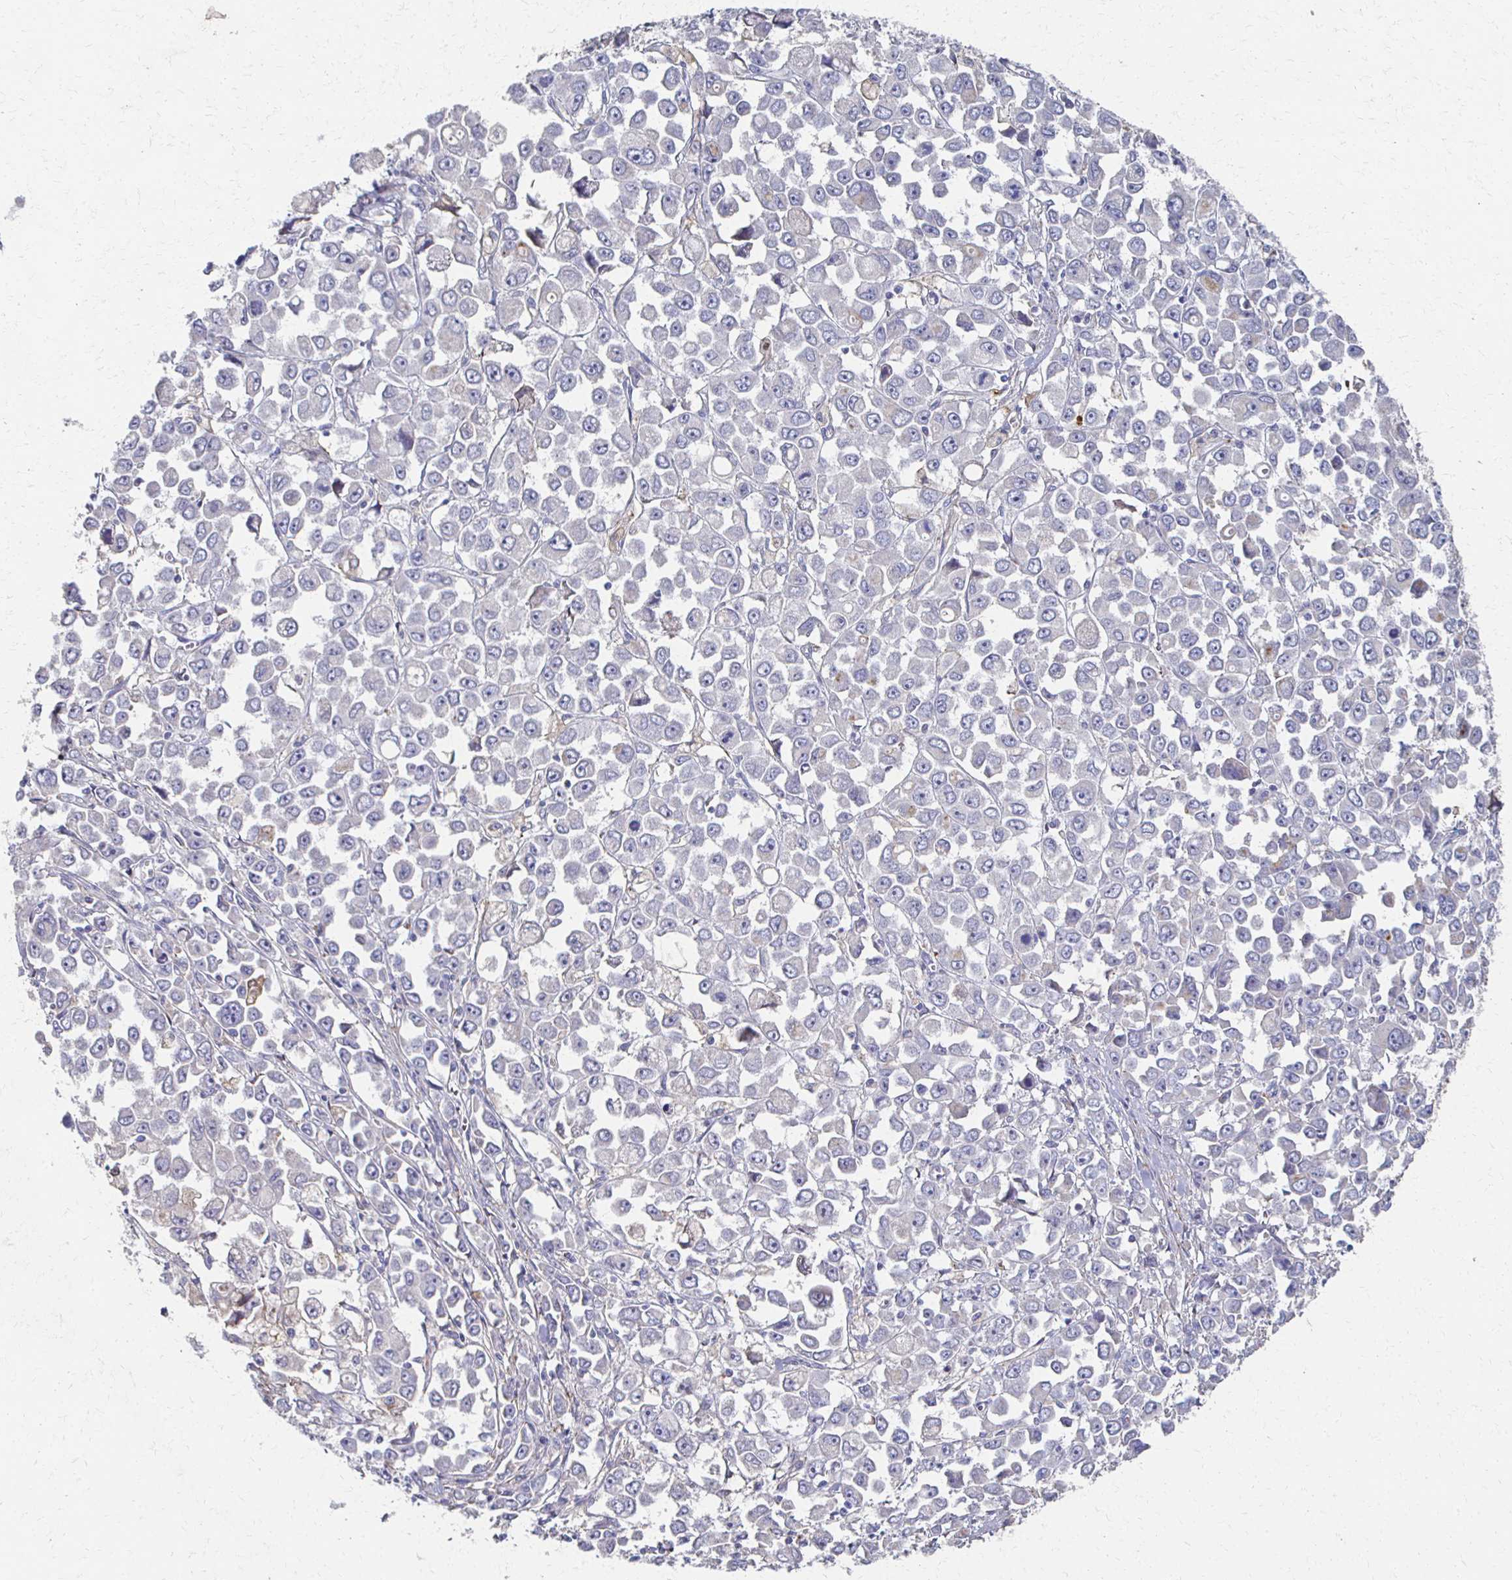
{"staining": {"intensity": "negative", "quantity": "none", "location": "none"}, "tissue": "stomach cancer", "cell_type": "Tumor cells", "image_type": "cancer", "snomed": [{"axis": "morphology", "description": "Adenocarcinoma, NOS"}, {"axis": "topography", "description": "Stomach, upper"}], "caption": "Stomach cancer (adenocarcinoma) stained for a protein using immunohistochemistry (IHC) shows no positivity tumor cells.", "gene": "CX3CR1", "patient": {"sex": "male", "age": 70}}